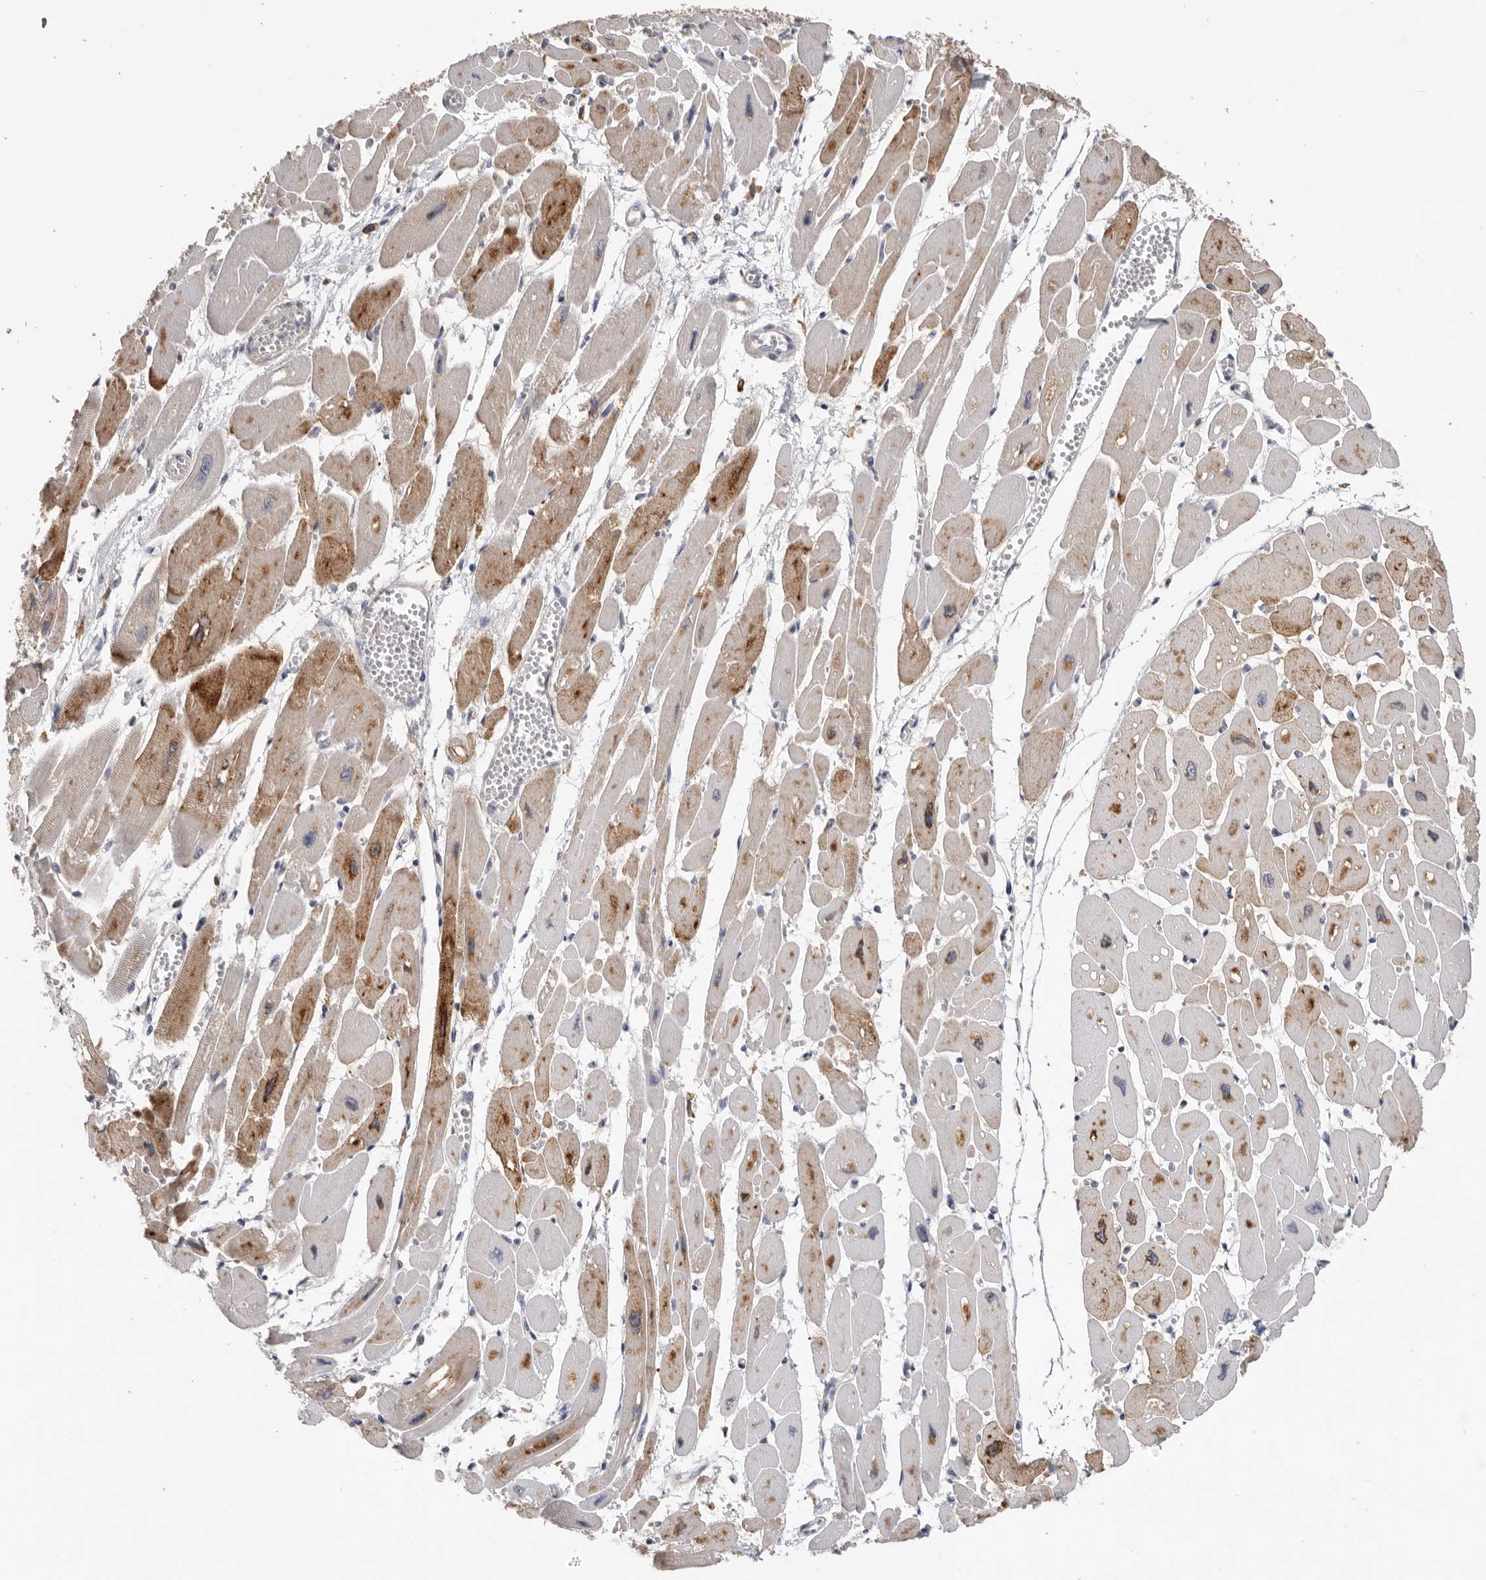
{"staining": {"intensity": "moderate", "quantity": "25%-75%", "location": "cytoplasmic/membranous"}, "tissue": "heart muscle", "cell_type": "Cardiomyocytes", "image_type": "normal", "snomed": [{"axis": "morphology", "description": "Normal tissue, NOS"}, {"axis": "topography", "description": "Heart"}], "caption": "Cardiomyocytes show medium levels of moderate cytoplasmic/membranous staining in approximately 25%-75% of cells in normal heart muscle. The protein of interest is shown in brown color, while the nuclei are stained blue.", "gene": "TFRC", "patient": {"sex": "female", "age": 54}}